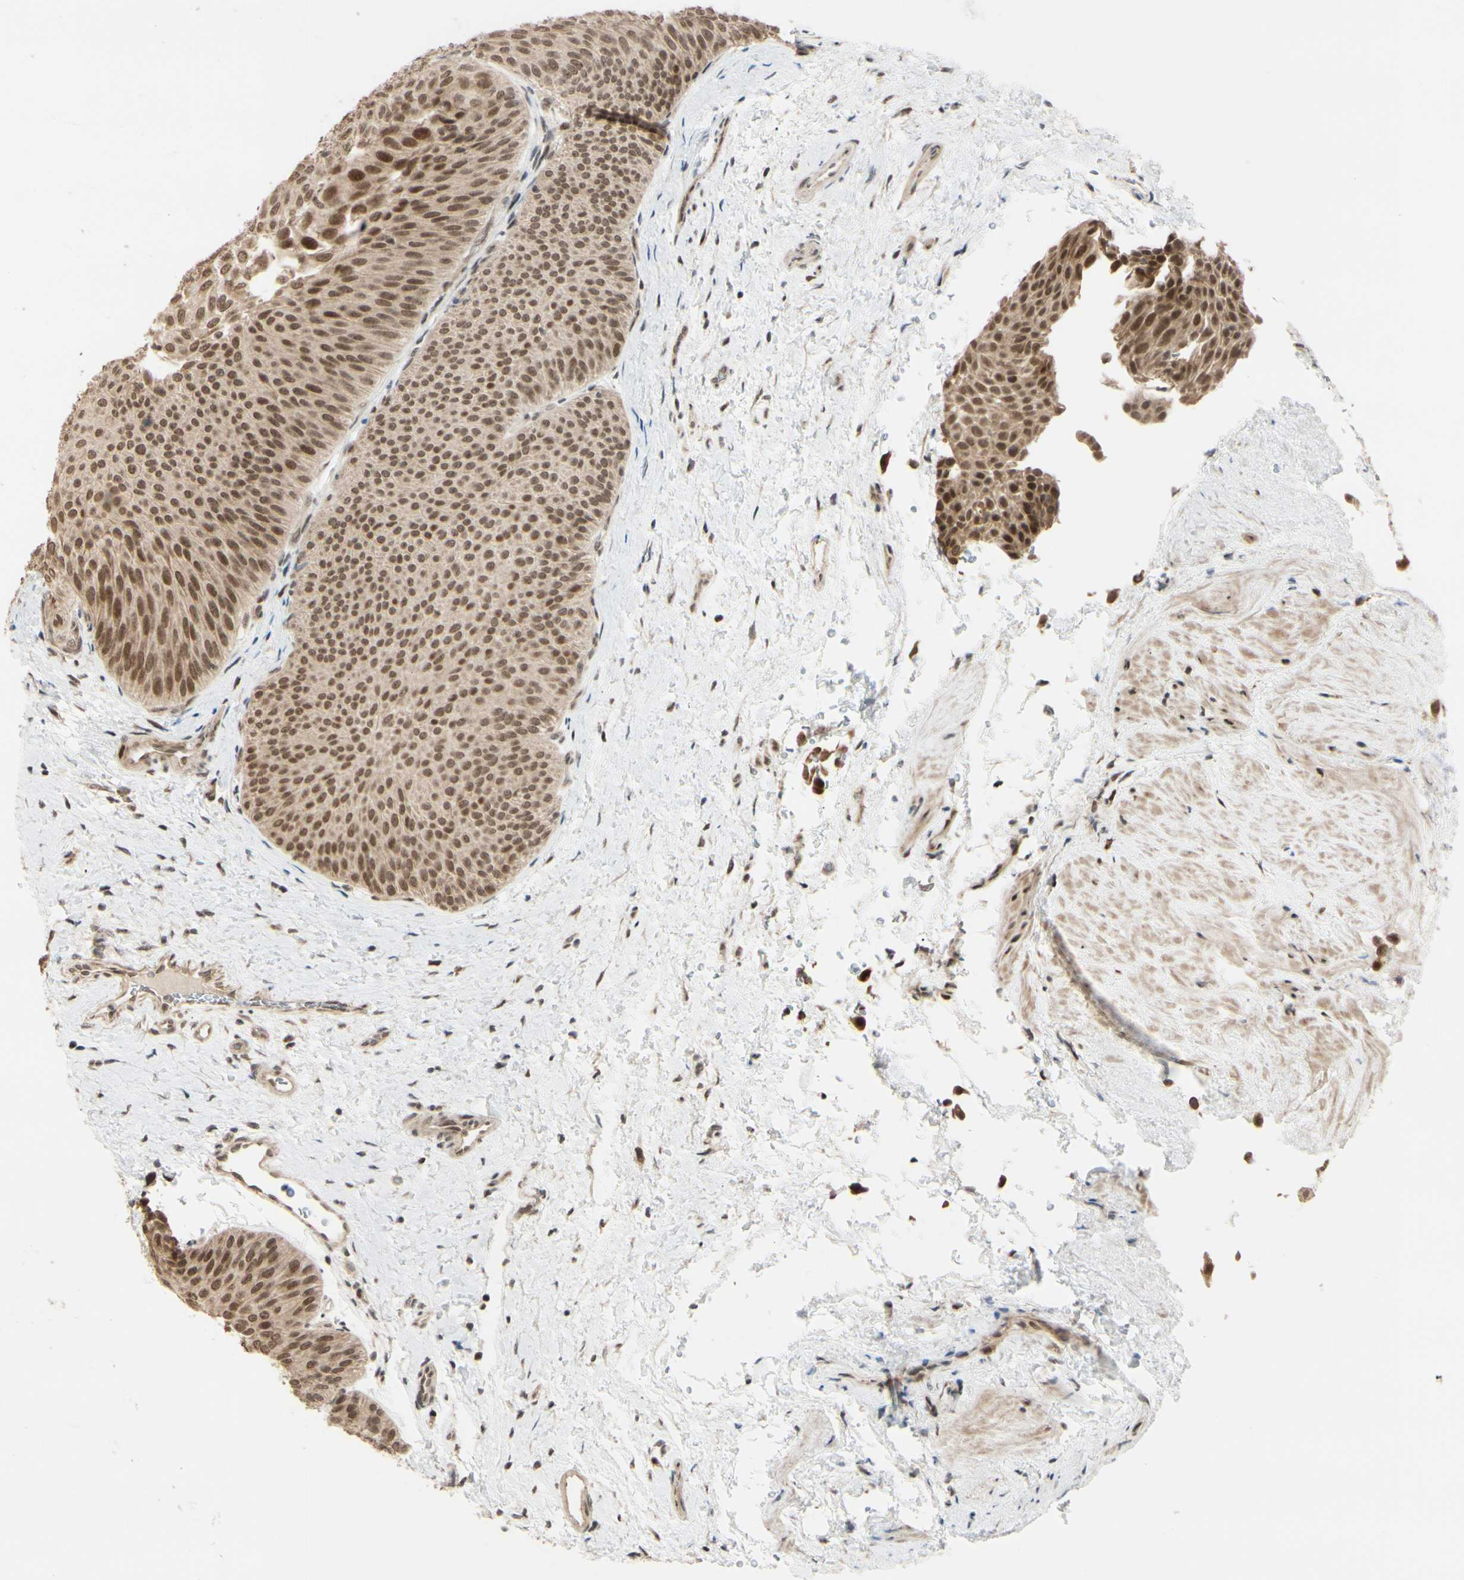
{"staining": {"intensity": "moderate", "quantity": ">75%", "location": "cytoplasmic/membranous,nuclear"}, "tissue": "urothelial cancer", "cell_type": "Tumor cells", "image_type": "cancer", "snomed": [{"axis": "morphology", "description": "Urothelial carcinoma, Low grade"}, {"axis": "topography", "description": "Urinary bladder"}], "caption": "Human urothelial carcinoma (low-grade) stained for a protein (brown) displays moderate cytoplasmic/membranous and nuclear positive positivity in approximately >75% of tumor cells.", "gene": "BRMS1", "patient": {"sex": "female", "age": 60}}